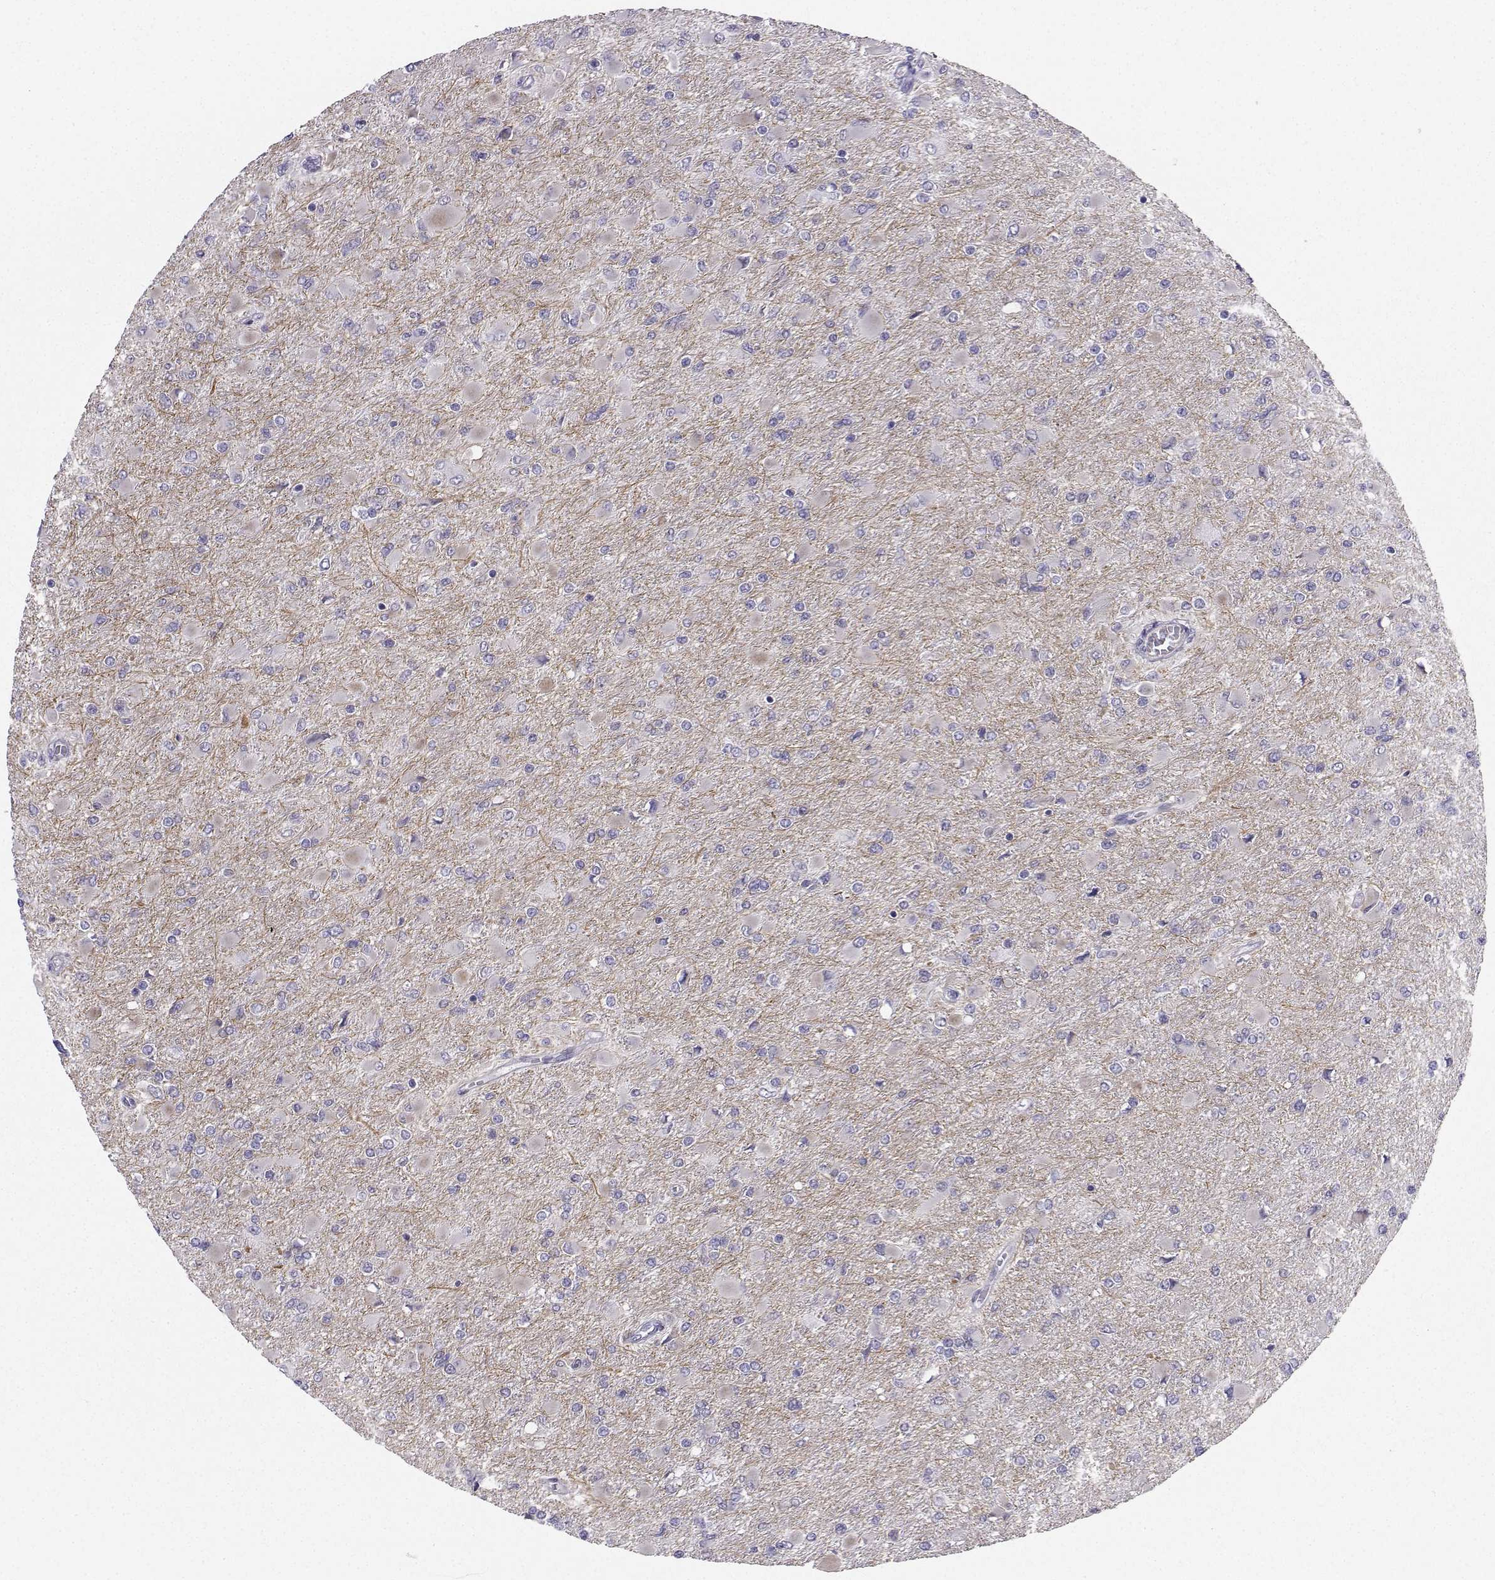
{"staining": {"intensity": "negative", "quantity": "none", "location": "none"}, "tissue": "glioma", "cell_type": "Tumor cells", "image_type": "cancer", "snomed": [{"axis": "morphology", "description": "Glioma, malignant, High grade"}, {"axis": "topography", "description": "Cerebral cortex"}], "caption": "Tumor cells are negative for protein expression in human malignant high-grade glioma.", "gene": "CALY", "patient": {"sex": "female", "age": 36}}